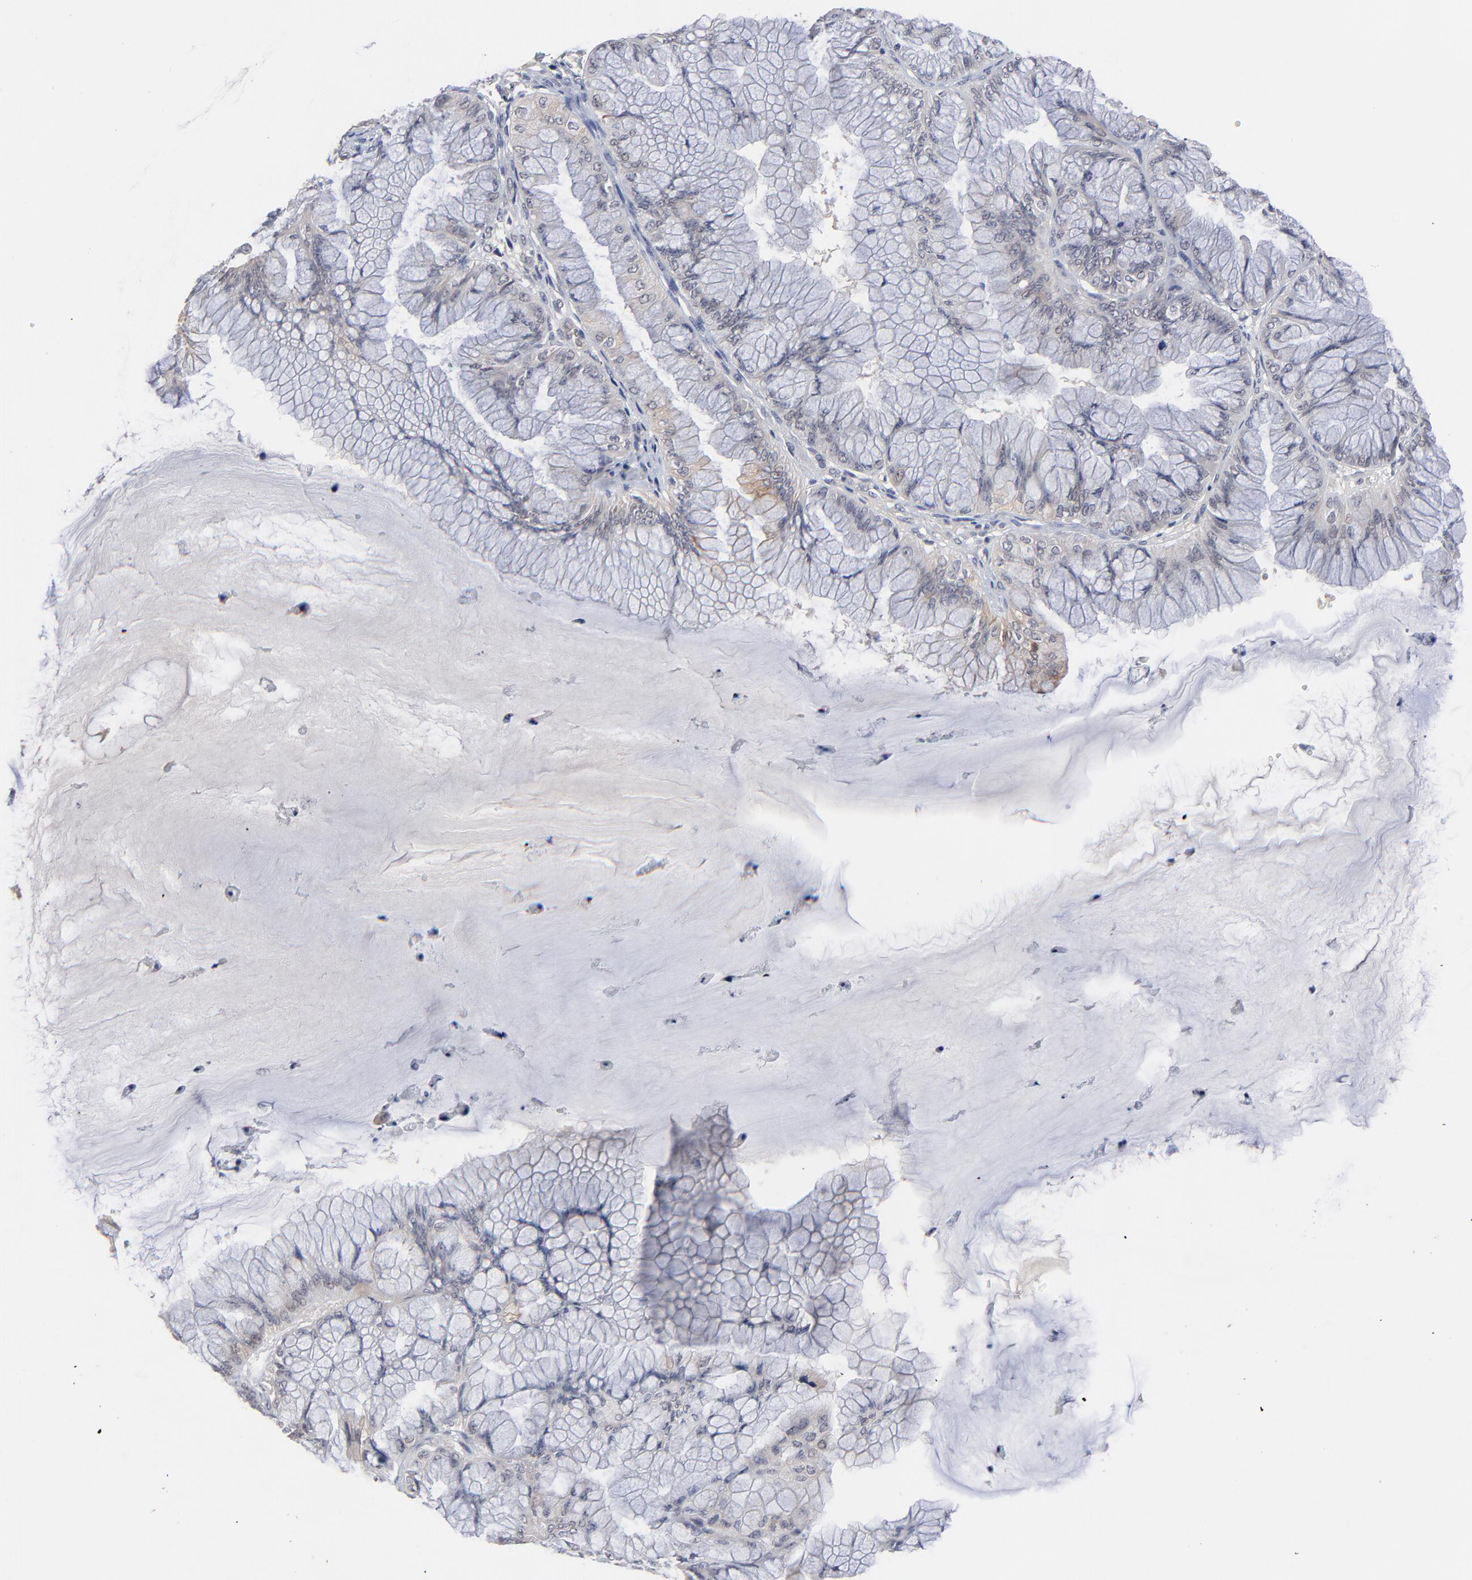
{"staining": {"intensity": "weak", "quantity": "<25%", "location": "nuclear"}, "tissue": "ovarian cancer", "cell_type": "Tumor cells", "image_type": "cancer", "snomed": [{"axis": "morphology", "description": "Cystadenocarcinoma, mucinous, NOS"}, {"axis": "topography", "description": "Ovary"}], "caption": "Immunohistochemistry of human ovarian cancer shows no expression in tumor cells.", "gene": "FAM199X", "patient": {"sex": "female", "age": 63}}